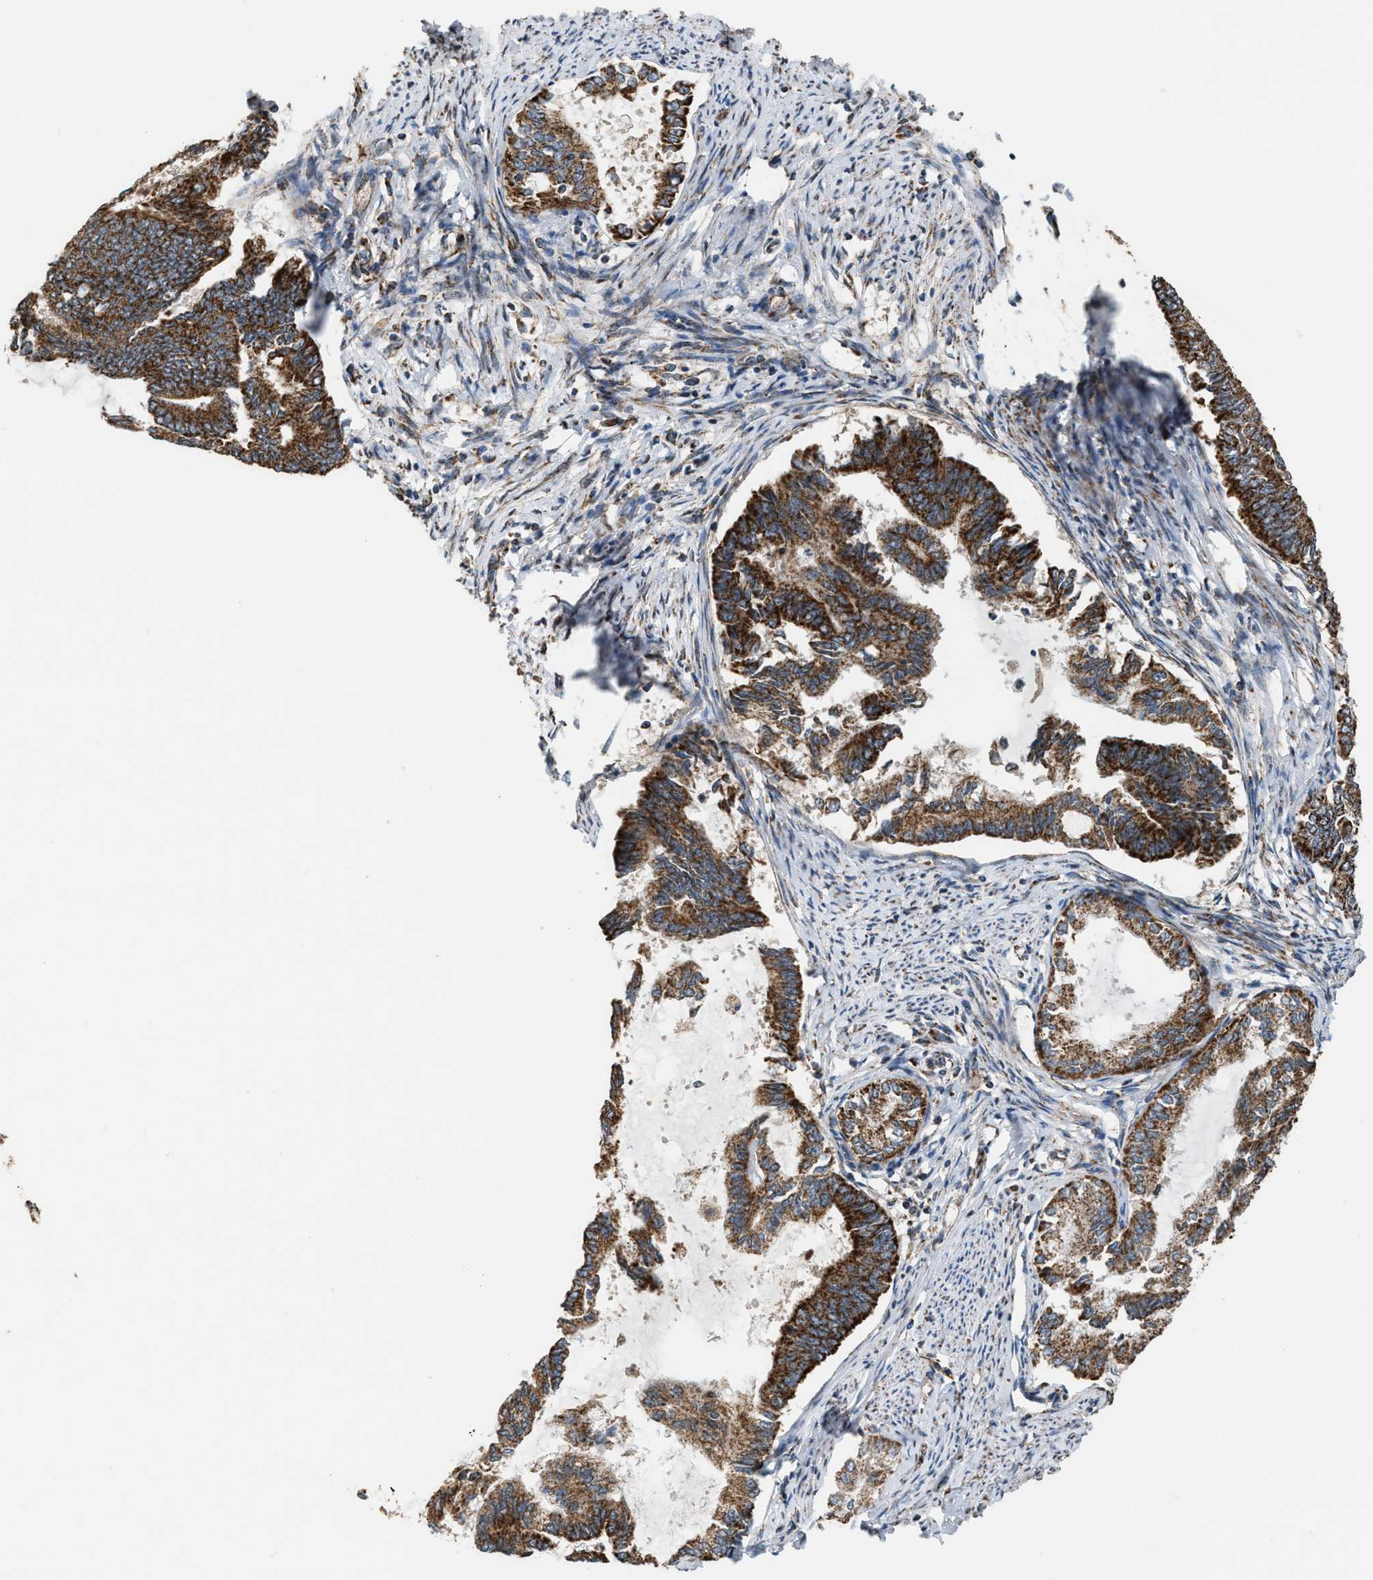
{"staining": {"intensity": "strong", "quantity": ">75%", "location": "cytoplasmic/membranous"}, "tissue": "endometrial cancer", "cell_type": "Tumor cells", "image_type": "cancer", "snomed": [{"axis": "morphology", "description": "Adenocarcinoma, NOS"}, {"axis": "topography", "description": "Endometrium"}], "caption": "Adenocarcinoma (endometrial) was stained to show a protein in brown. There is high levels of strong cytoplasmic/membranous staining in about >75% of tumor cells.", "gene": "SGSM2", "patient": {"sex": "female", "age": 86}}